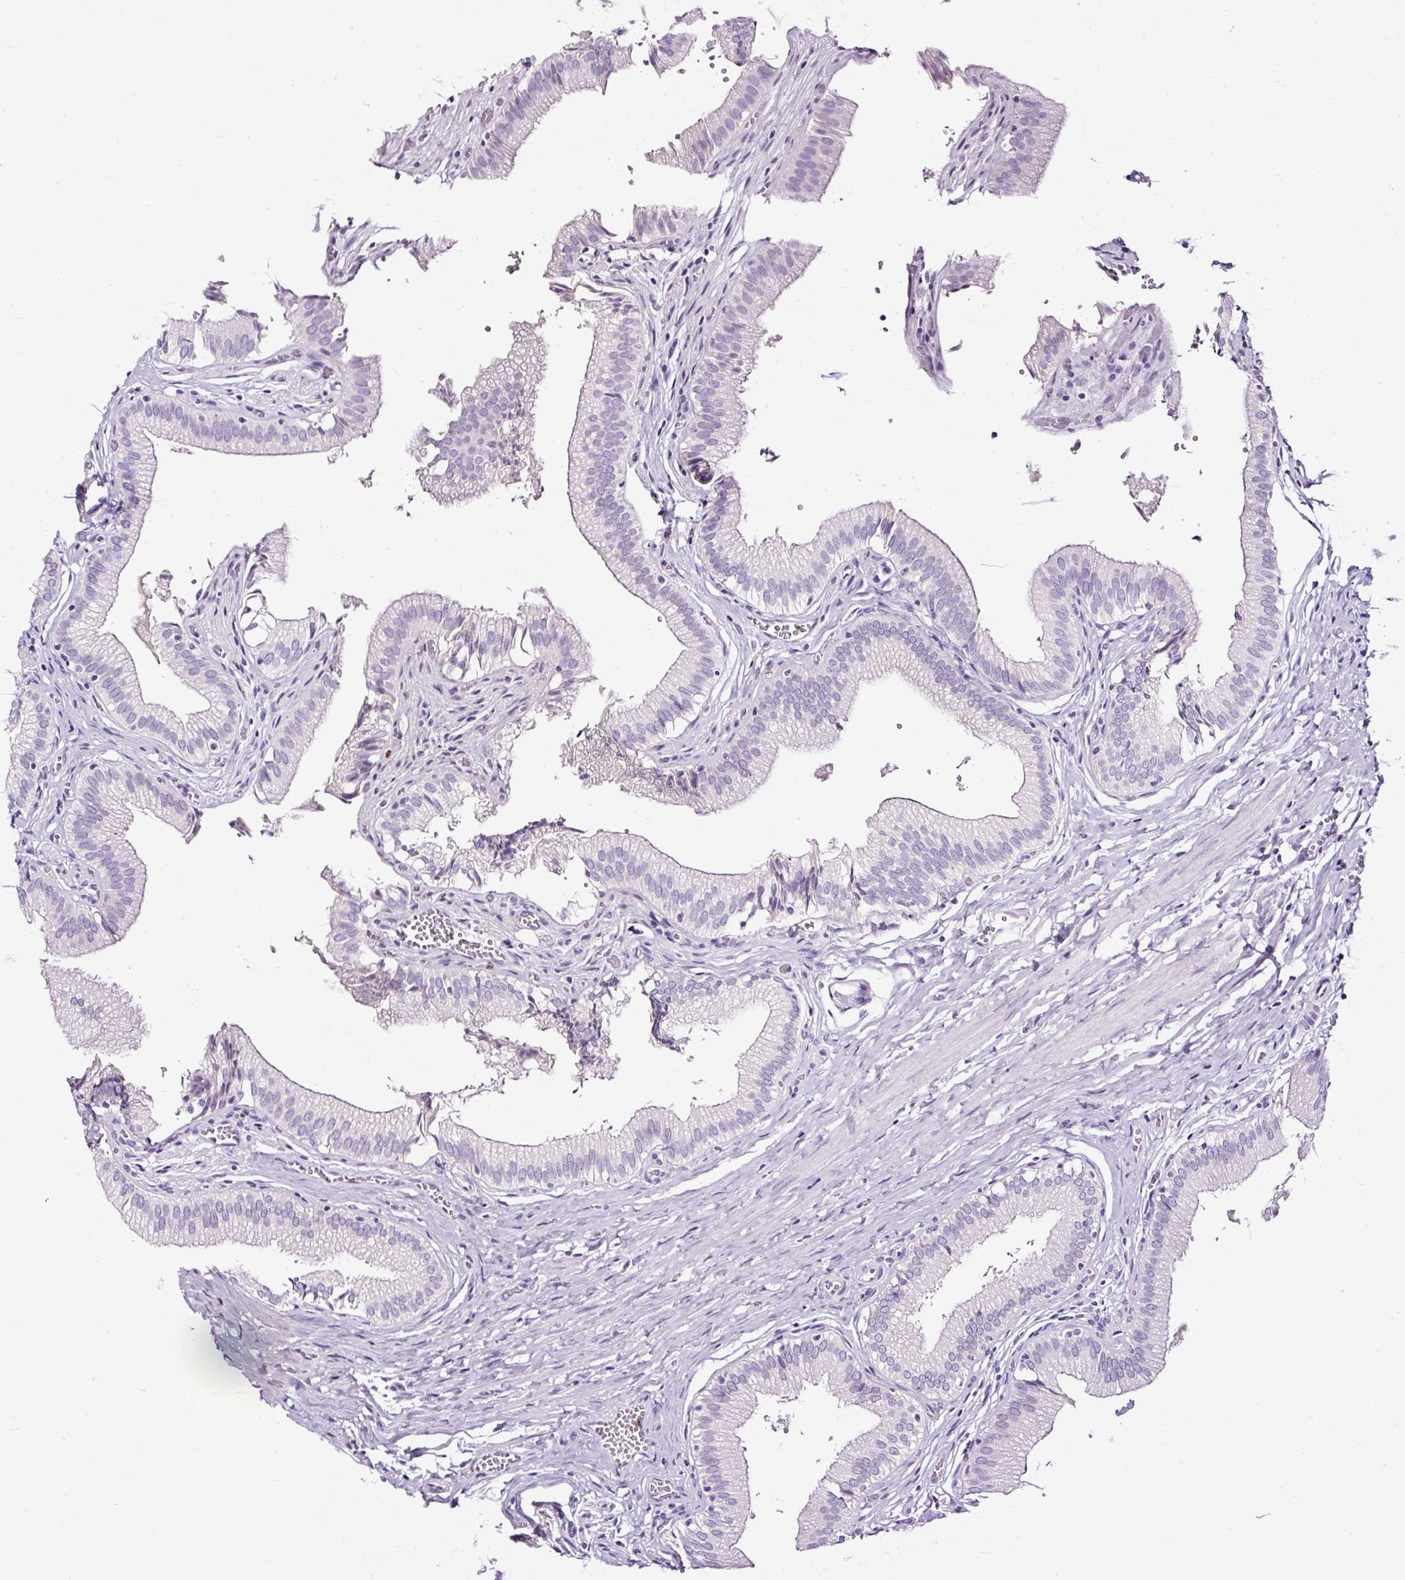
{"staining": {"intensity": "negative", "quantity": "none", "location": "none"}, "tissue": "gallbladder", "cell_type": "Glandular cells", "image_type": "normal", "snomed": [{"axis": "morphology", "description": "Normal tissue, NOS"}, {"axis": "topography", "description": "Gallbladder"}, {"axis": "topography", "description": "Peripheral nerve tissue"}], "caption": "DAB immunohistochemical staining of normal gallbladder shows no significant staining in glandular cells. Nuclei are stained in blue.", "gene": "SLC7A8", "patient": {"sex": "male", "age": 17}}